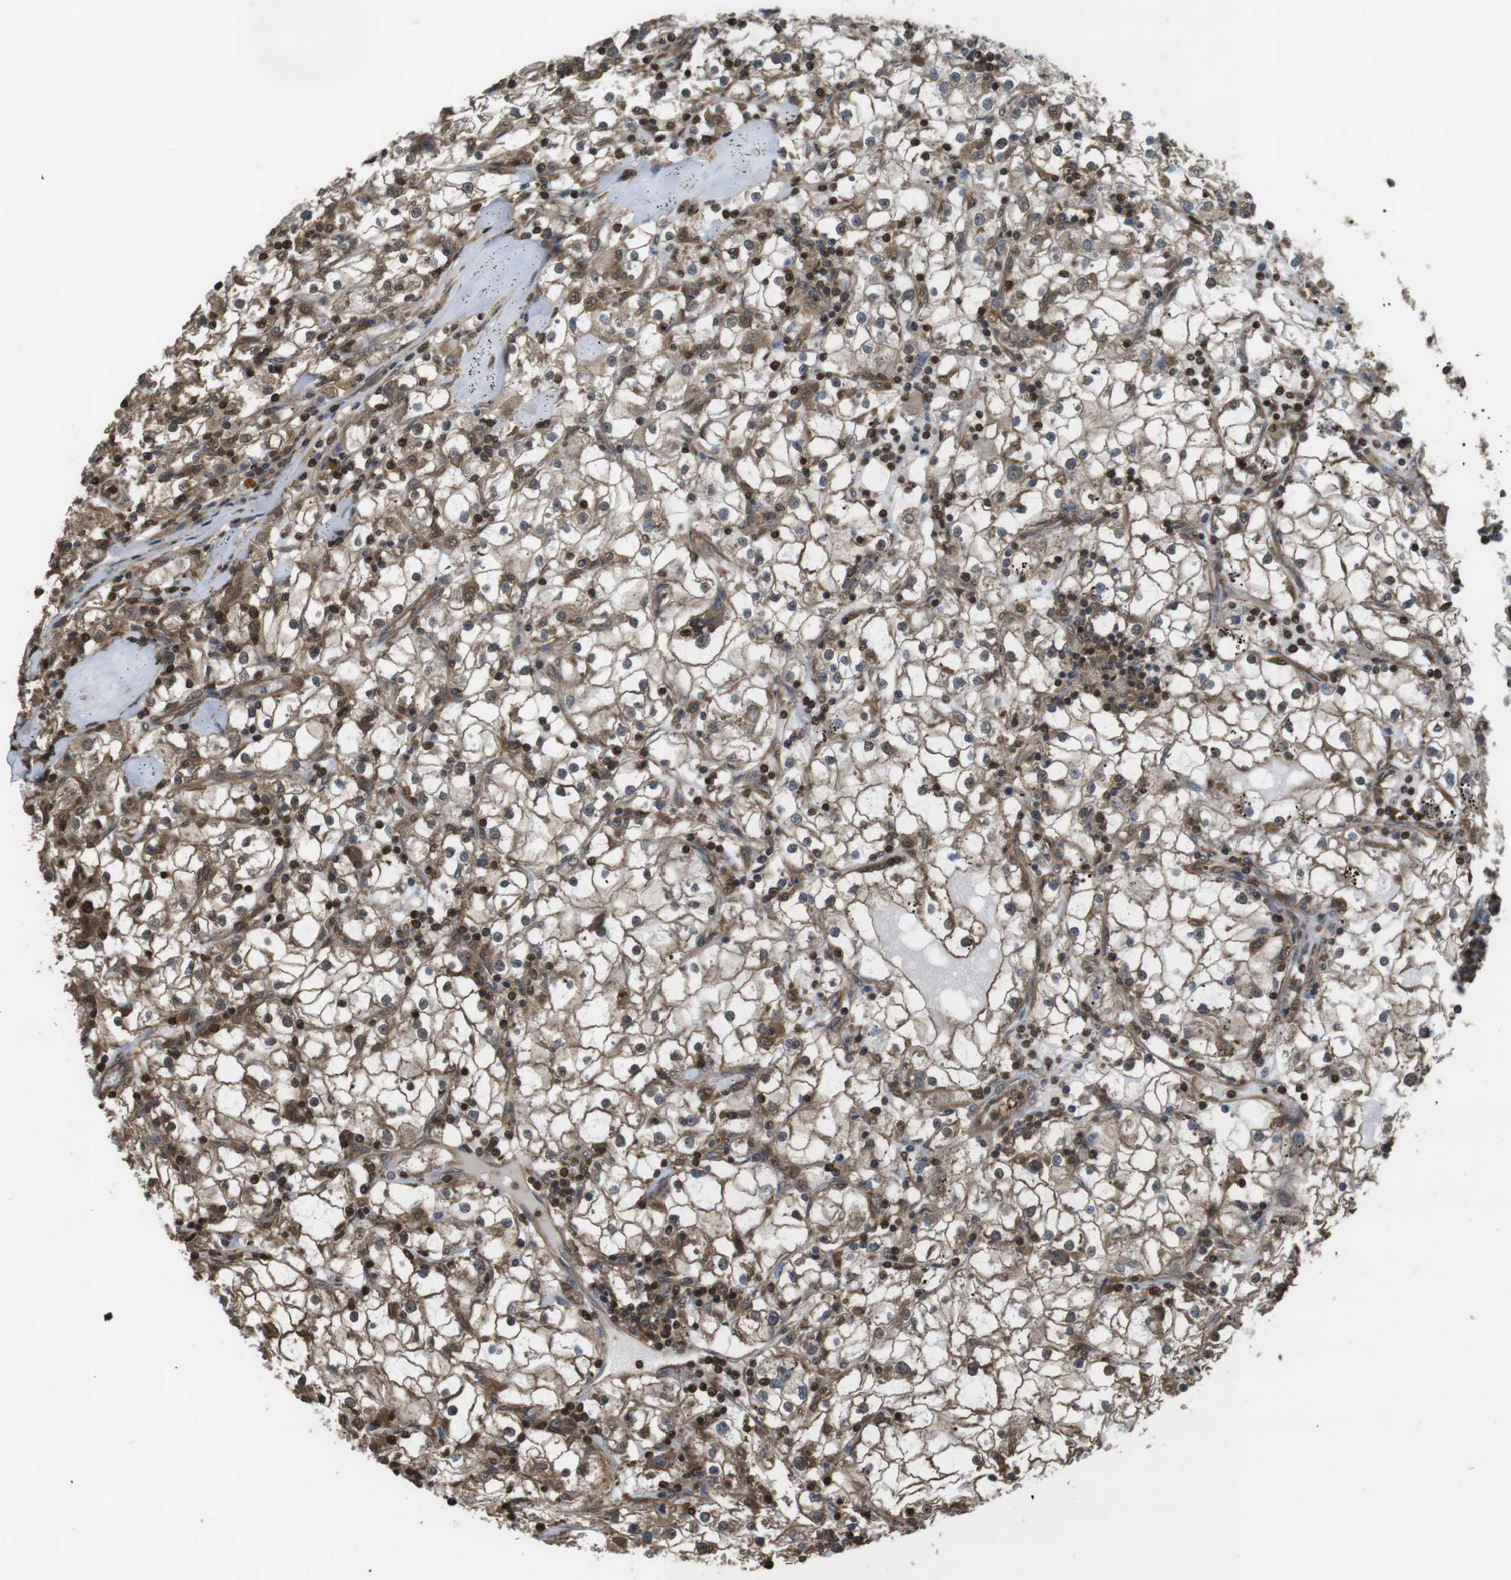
{"staining": {"intensity": "moderate", "quantity": ">75%", "location": "cytoplasmic/membranous"}, "tissue": "renal cancer", "cell_type": "Tumor cells", "image_type": "cancer", "snomed": [{"axis": "morphology", "description": "Adenocarcinoma, NOS"}, {"axis": "topography", "description": "Kidney"}], "caption": "Adenocarcinoma (renal) tissue exhibits moderate cytoplasmic/membranous expression in approximately >75% of tumor cells, visualized by immunohistochemistry. (brown staining indicates protein expression, while blue staining denotes nuclei).", "gene": "ARHGDIA", "patient": {"sex": "male", "age": 56}}